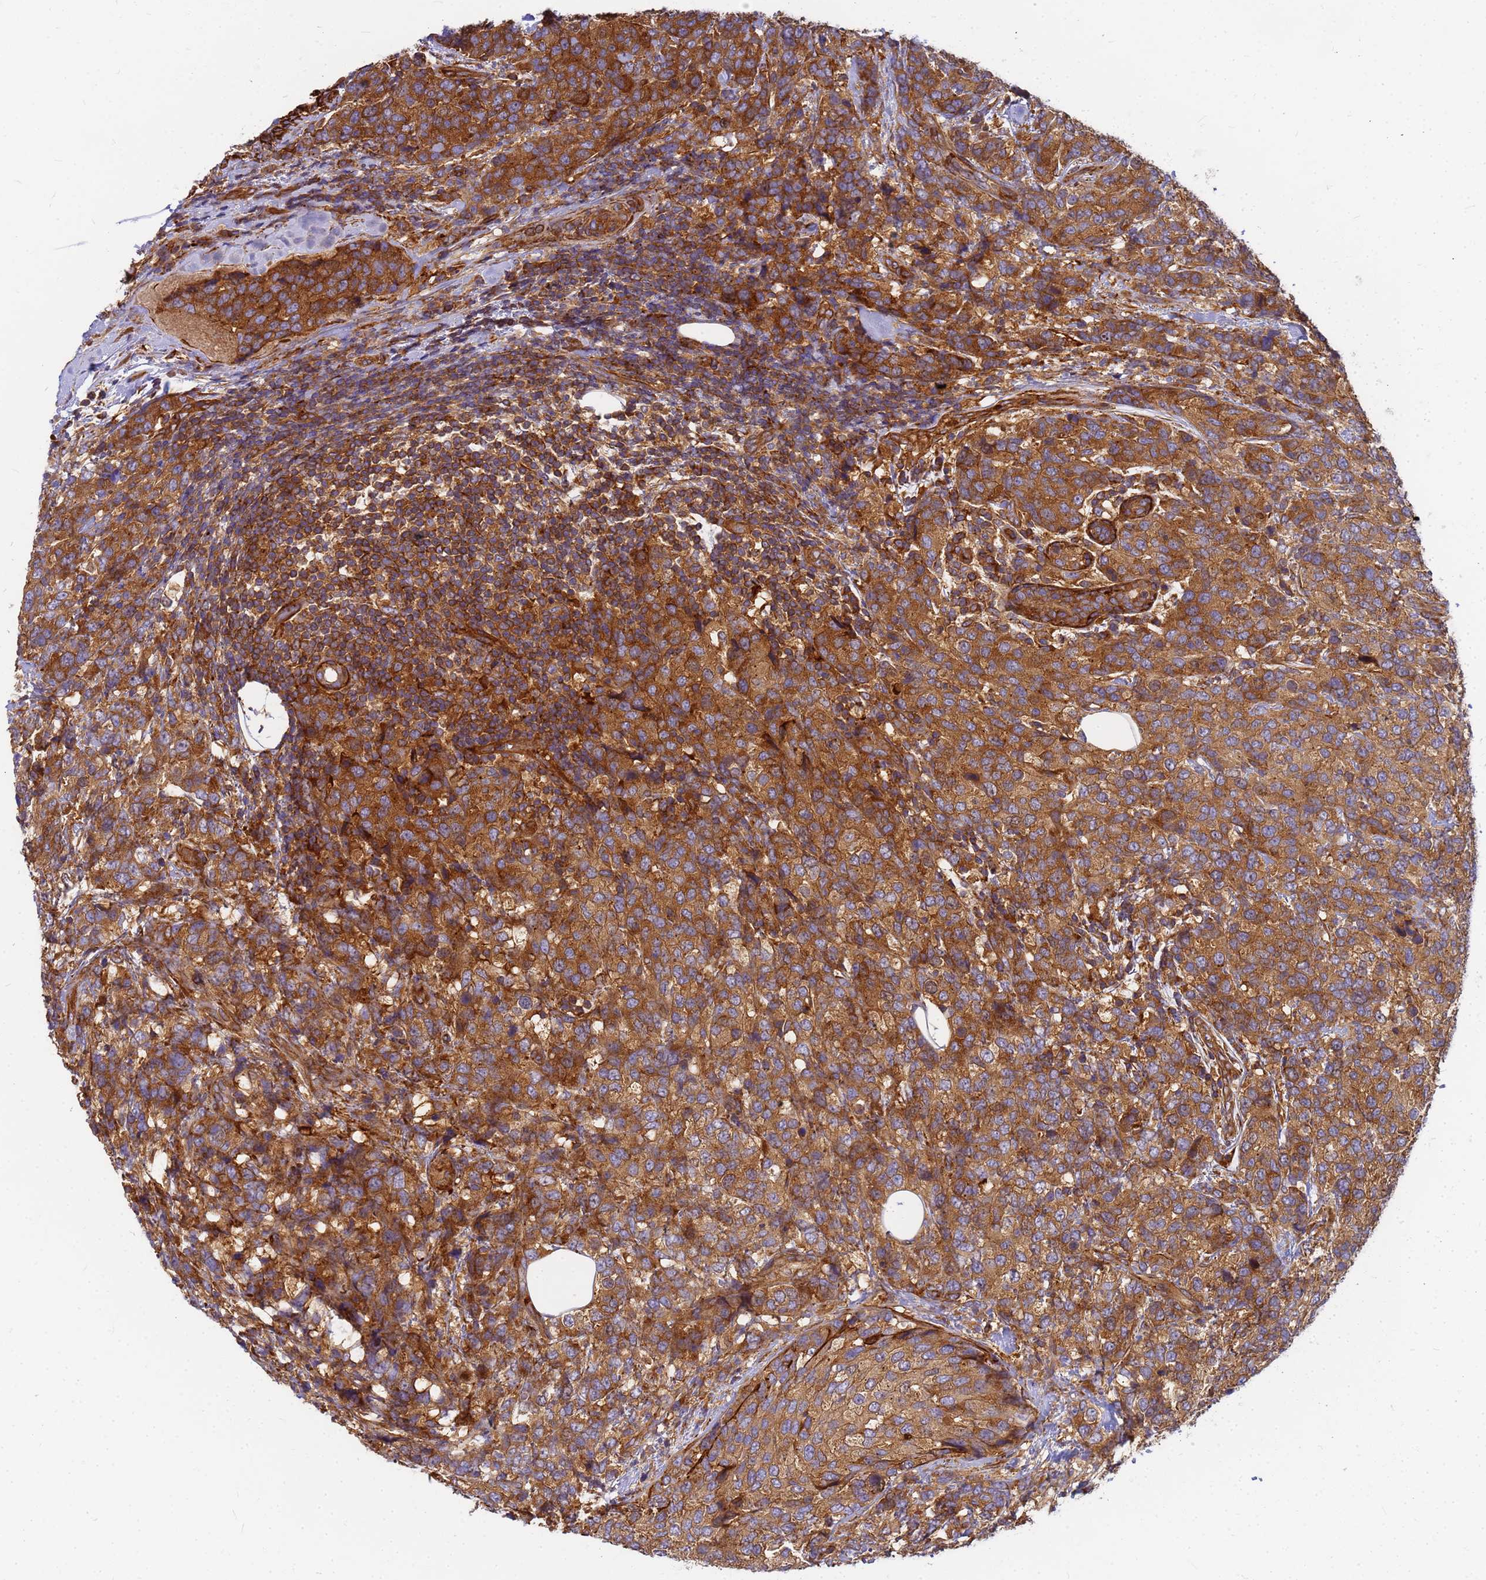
{"staining": {"intensity": "moderate", "quantity": ">75%", "location": "cytoplasmic/membranous"}, "tissue": "breast cancer", "cell_type": "Tumor cells", "image_type": "cancer", "snomed": [{"axis": "morphology", "description": "Lobular carcinoma"}, {"axis": "topography", "description": "Breast"}], "caption": "Human breast cancer (lobular carcinoma) stained with a protein marker shows moderate staining in tumor cells.", "gene": "C2CD5", "patient": {"sex": "female", "age": 59}}